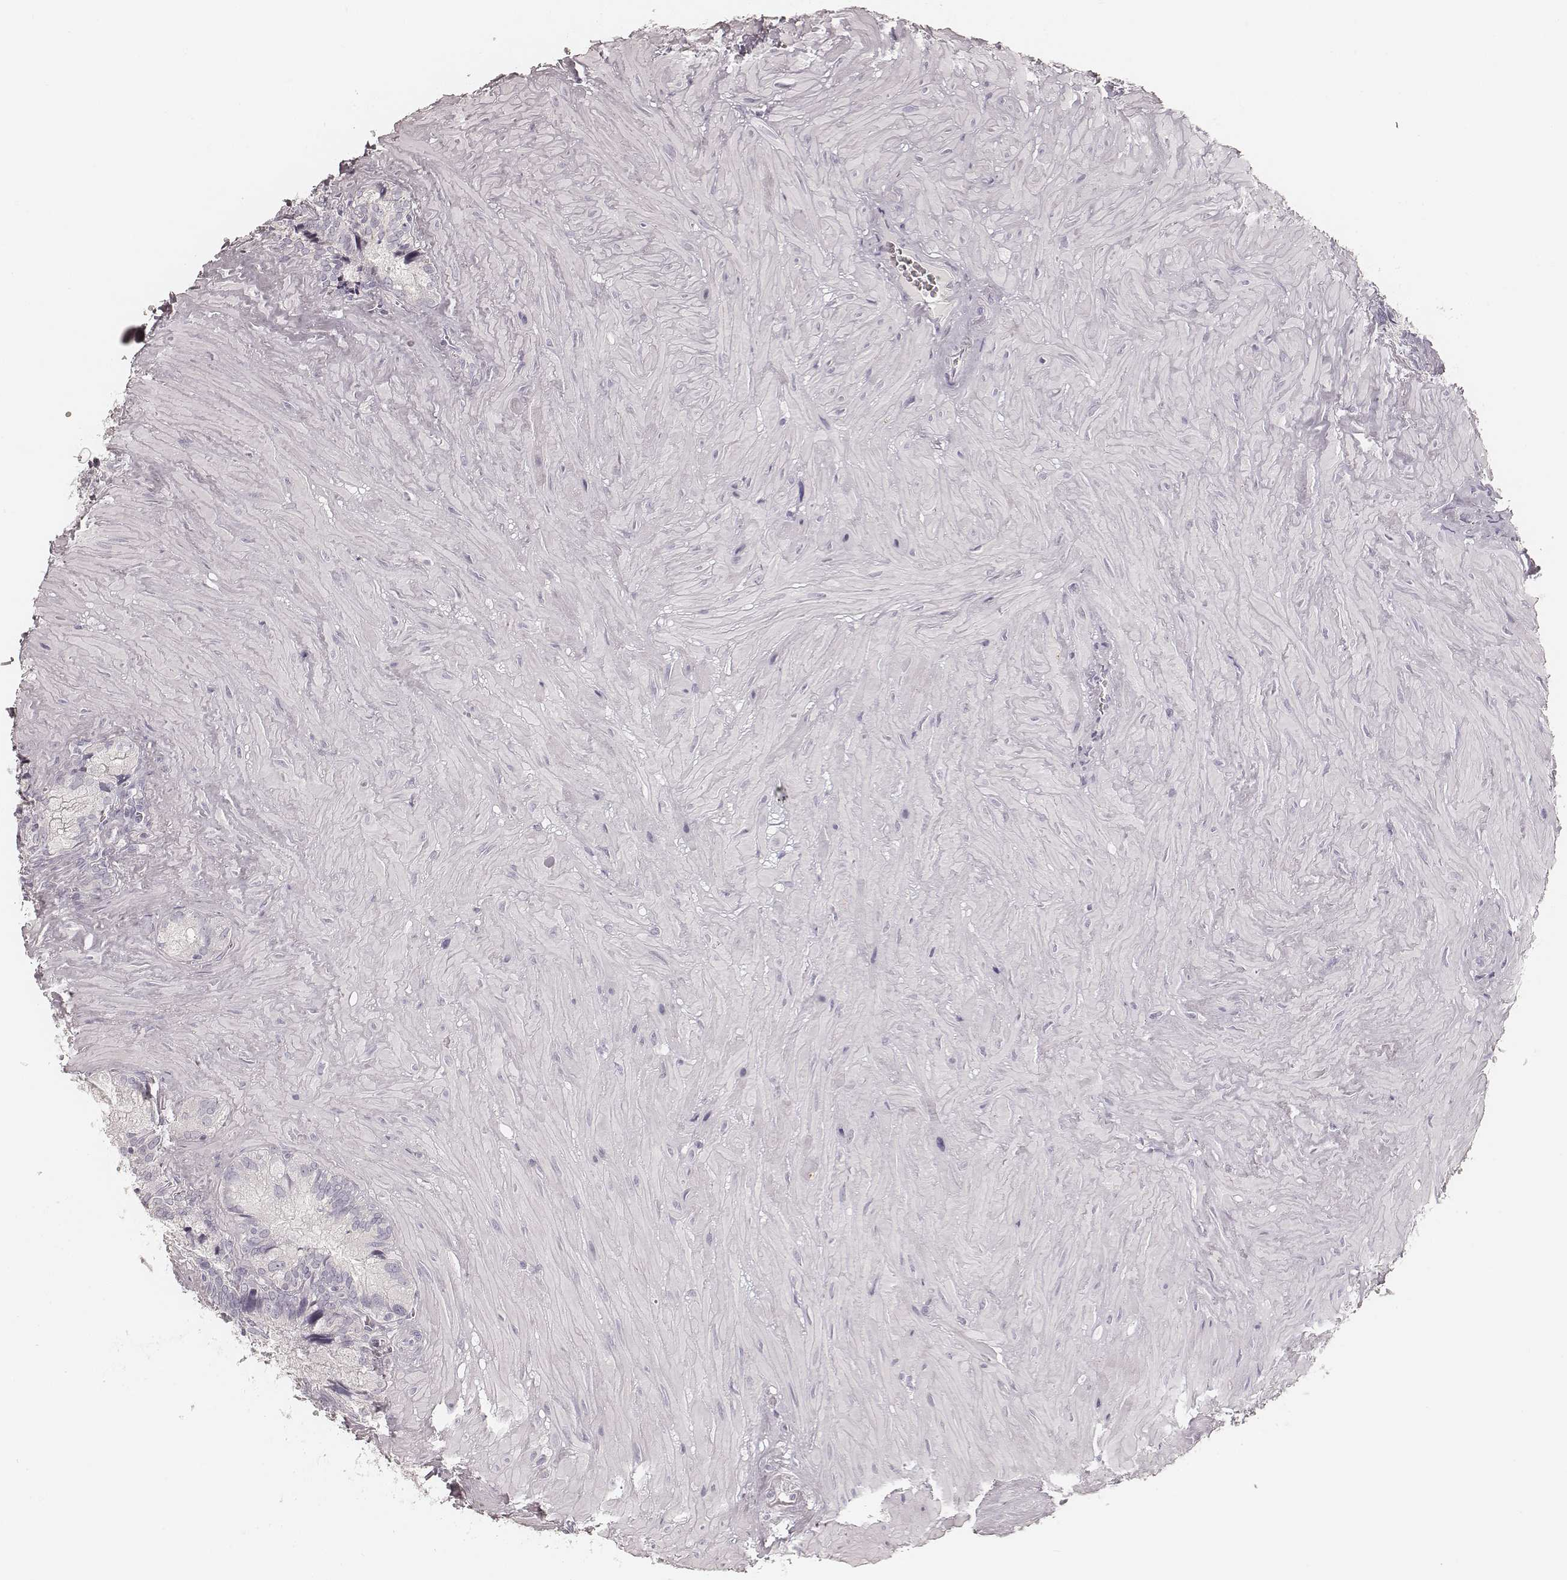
{"staining": {"intensity": "negative", "quantity": "none", "location": "none"}, "tissue": "seminal vesicle", "cell_type": "Glandular cells", "image_type": "normal", "snomed": [{"axis": "morphology", "description": "Normal tissue, NOS"}, {"axis": "topography", "description": "Seminal veicle"}], "caption": "The micrograph displays no significant staining in glandular cells of seminal vesicle. The staining was performed using DAB (3,3'-diaminobenzidine) to visualize the protein expression in brown, while the nuclei were stained in blue with hematoxylin (Magnification: 20x).", "gene": "HNF4G", "patient": {"sex": "male", "age": 72}}